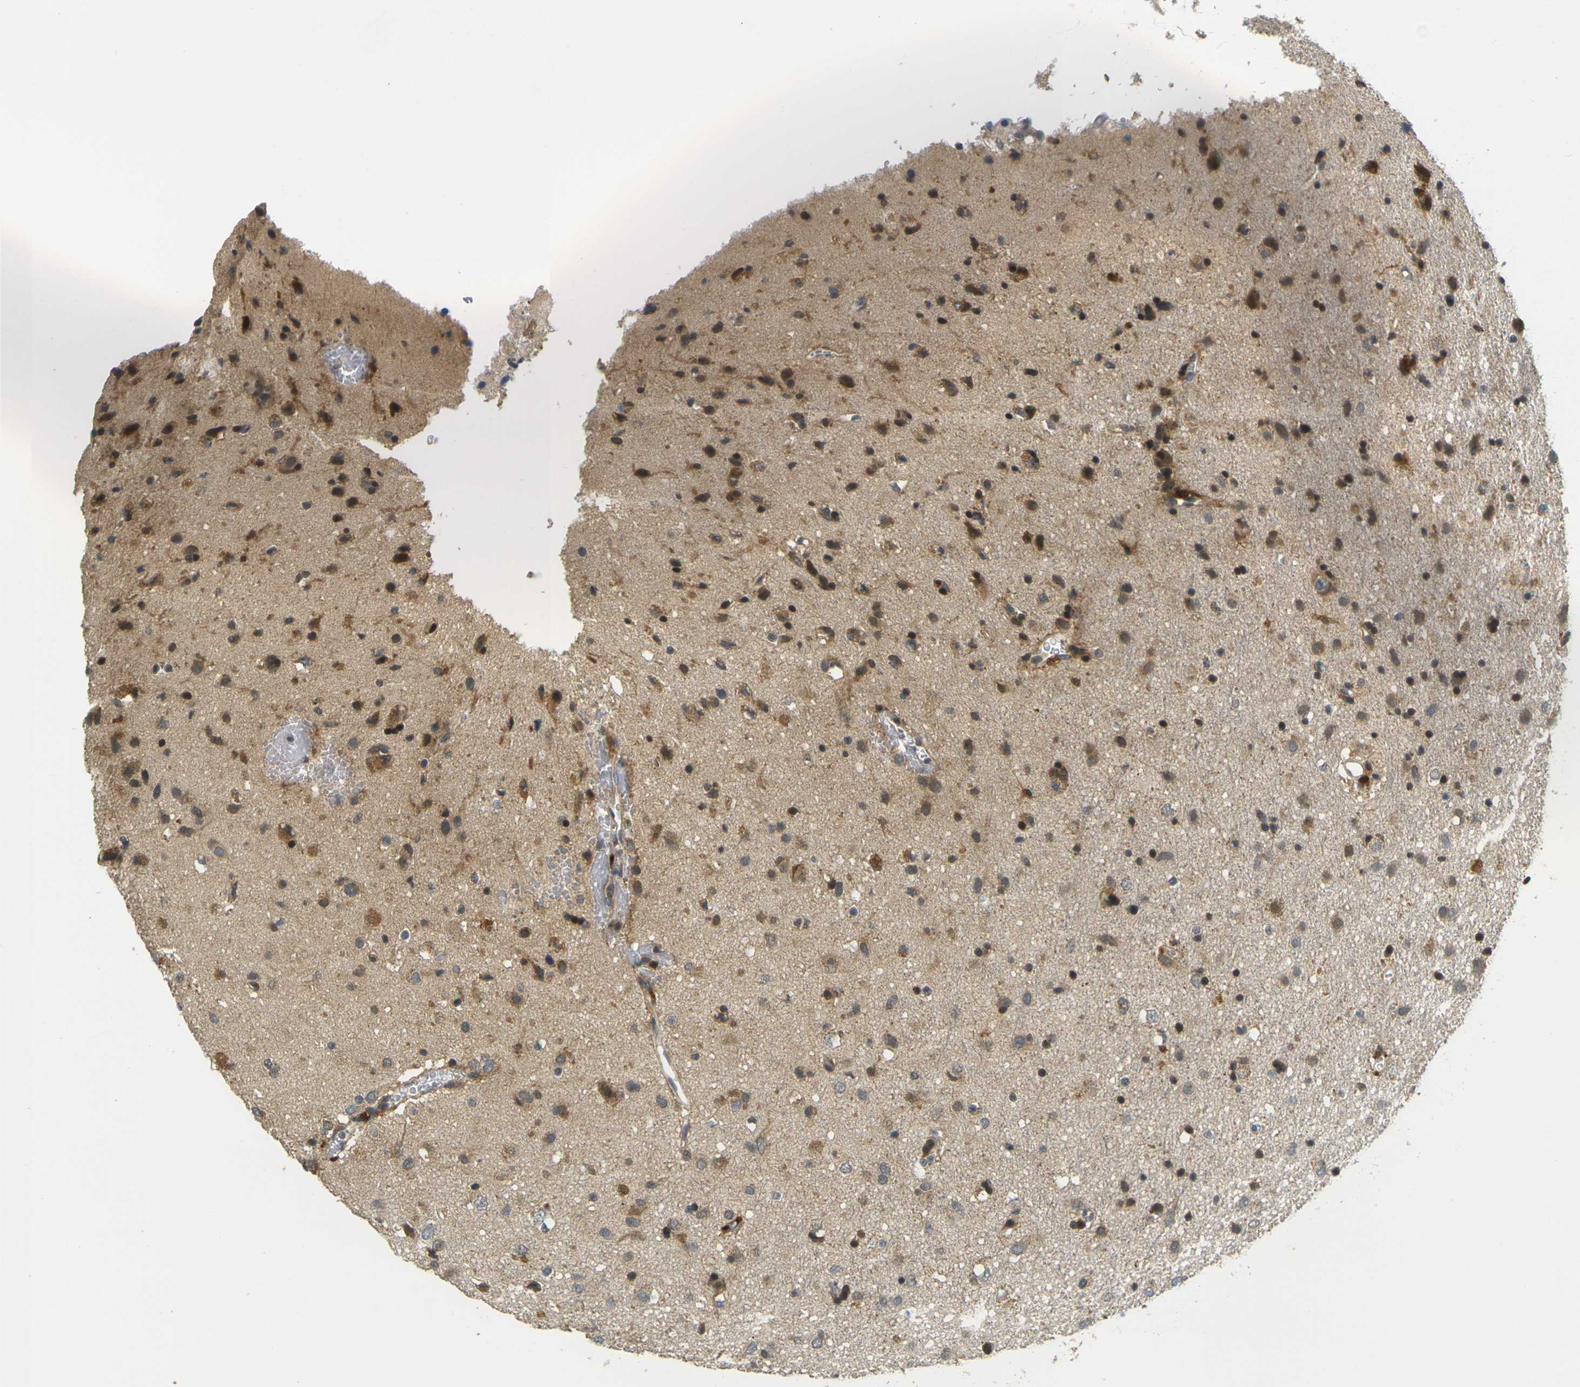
{"staining": {"intensity": "moderate", "quantity": ">75%", "location": "cytoplasmic/membranous"}, "tissue": "glioma", "cell_type": "Tumor cells", "image_type": "cancer", "snomed": [{"axis": "morphology", "description": "Glioma, malignant, Low grade"}, {"axis": "topography", "description": "Brain"}], "caption": "Tumor cells demonstrate moderate cytoplasmic/membranous staining in about >75% of cells in glioma.", "gene": "KLHL8", "patient": {"sex": "male", "age": 77}}